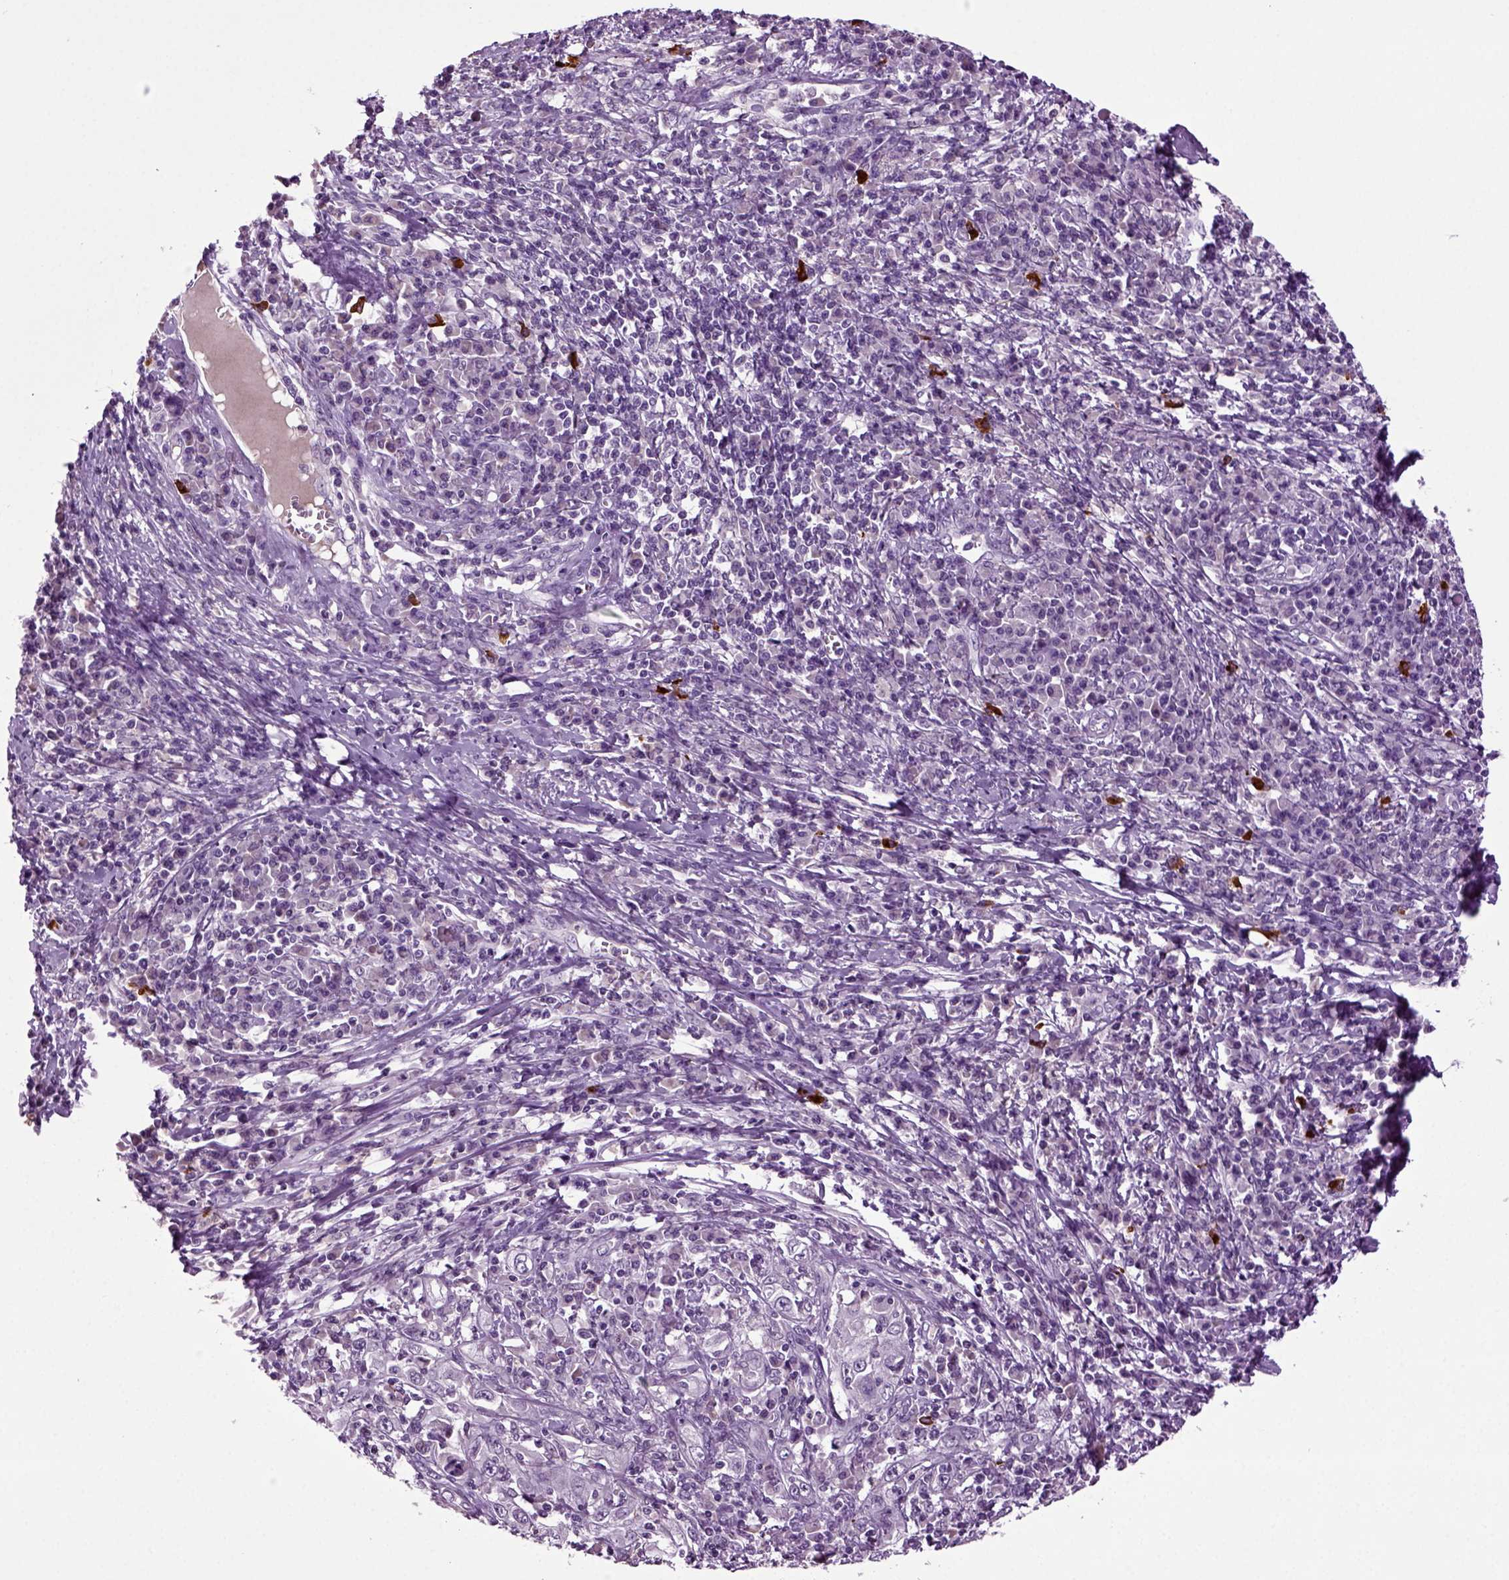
{"staining": {"intensity": "negative", "quantity": "none", "location": "none"}, "tissue": "cervical cancer", "cell_type": "Tumor cells", "image_type": "cancer", "snomed": [{"axis": "morphology", "description": "Squamous cell carcinoma, NOS"}, {"axis": "topography", "description": "Cervix"}], "caption": "Cervical cancer stained for a protein using immunohistochemistry shows no expression tumor cells.", "gene": "FGF11", "patient": {"sex": "female", "age": 46}}